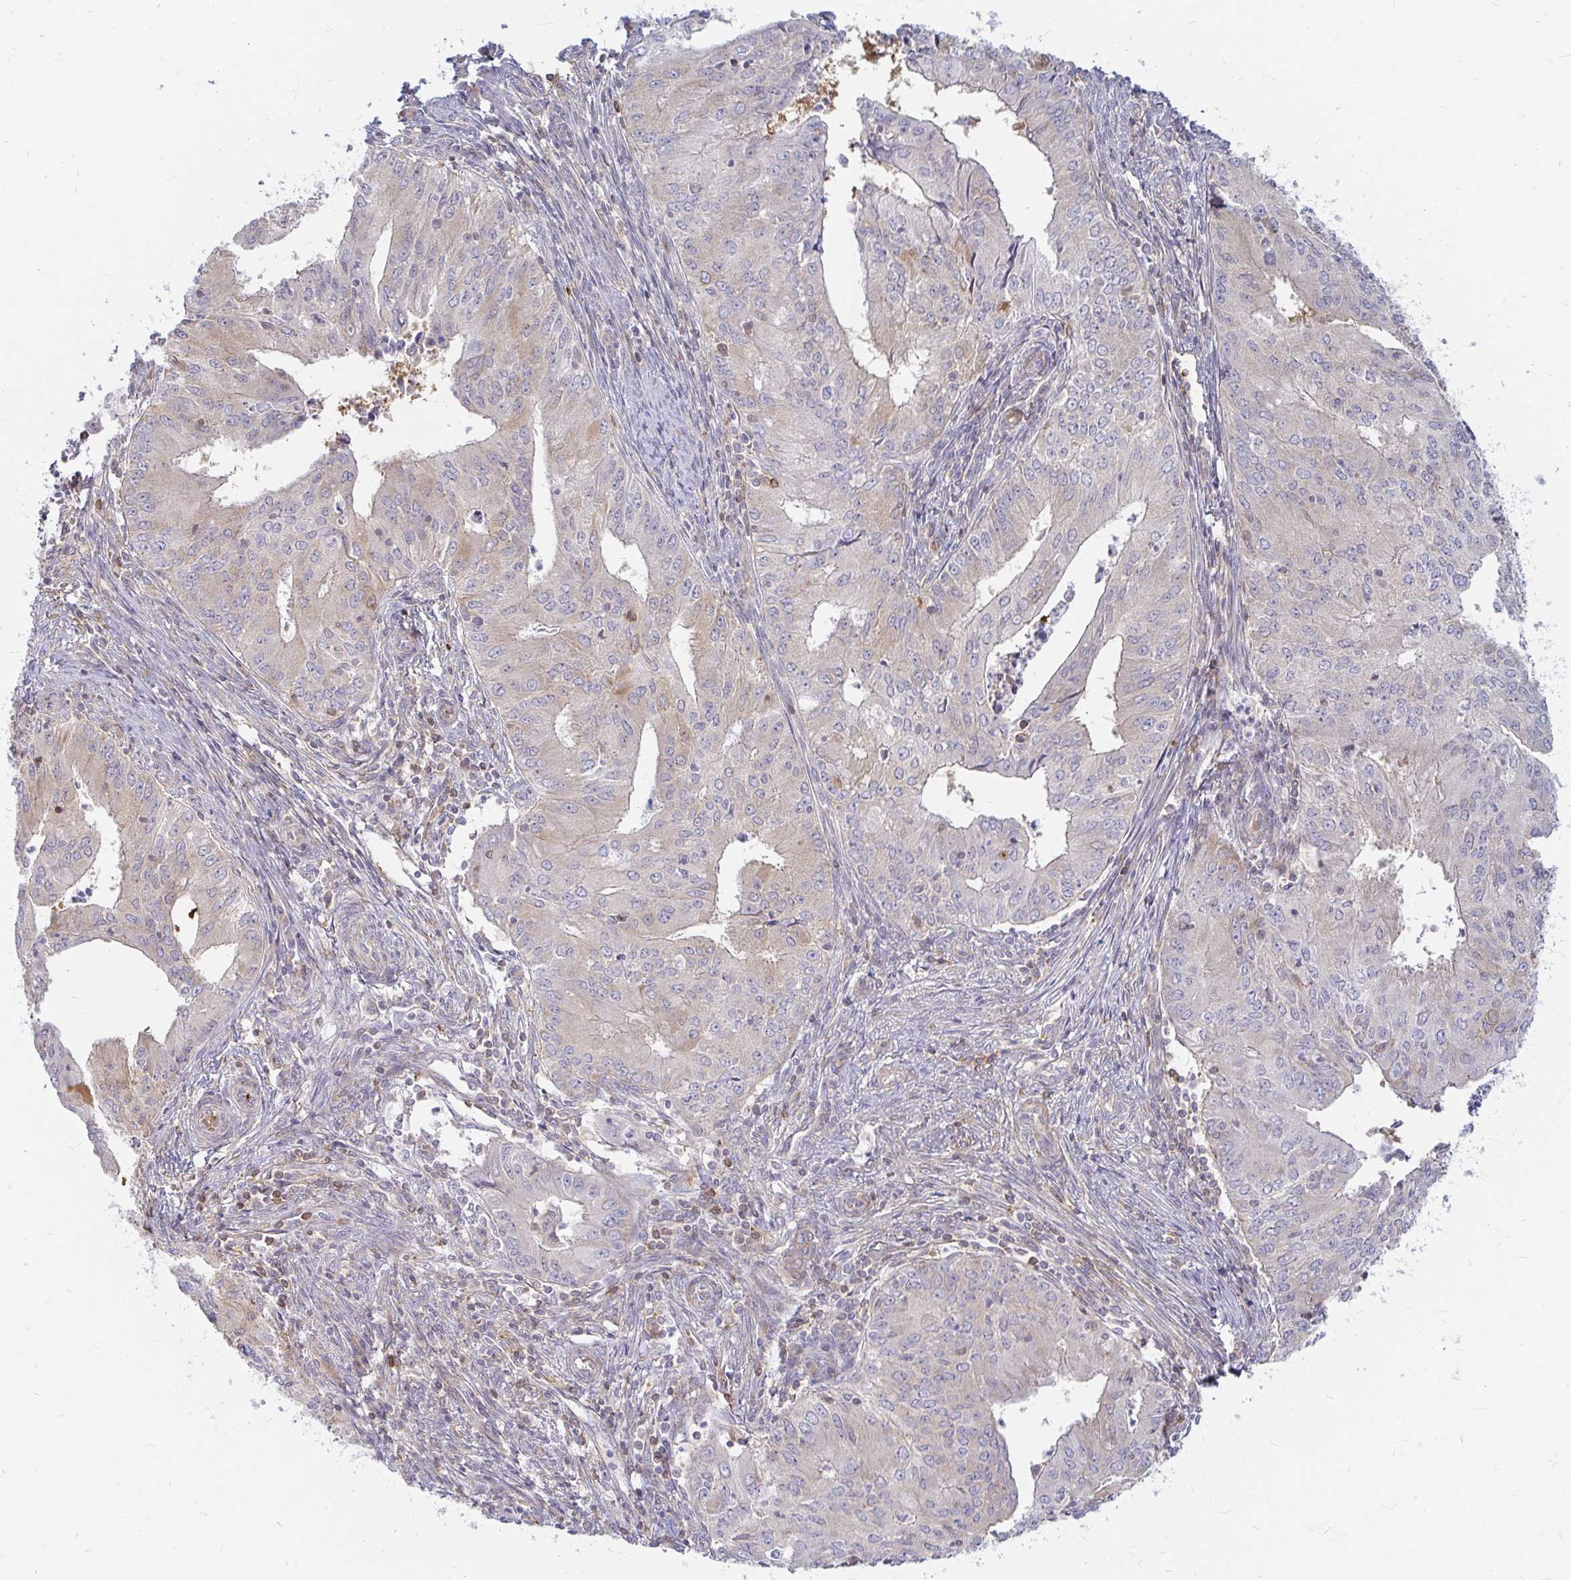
{"staining": {"intensity": "negative", "quantity": "none", "location": "none"}, "tissue": "endometrial cancer", "cell_type": "Tumor cells", "image_type": "cancer", "snomed": [{"axis": "morphology", "description": "Adenocarcinoma, NOS"}, {"axis": "topography", "description": "Endometrium"}], "caption": "Tumor cells are negative for brown protein staining in endometrial cancer (adenocarcinoma). (Brightfield microscopy of DAB IHC at high magnification).", "gene": "CAST", "patient": {"sex": "female", "age": 50}}